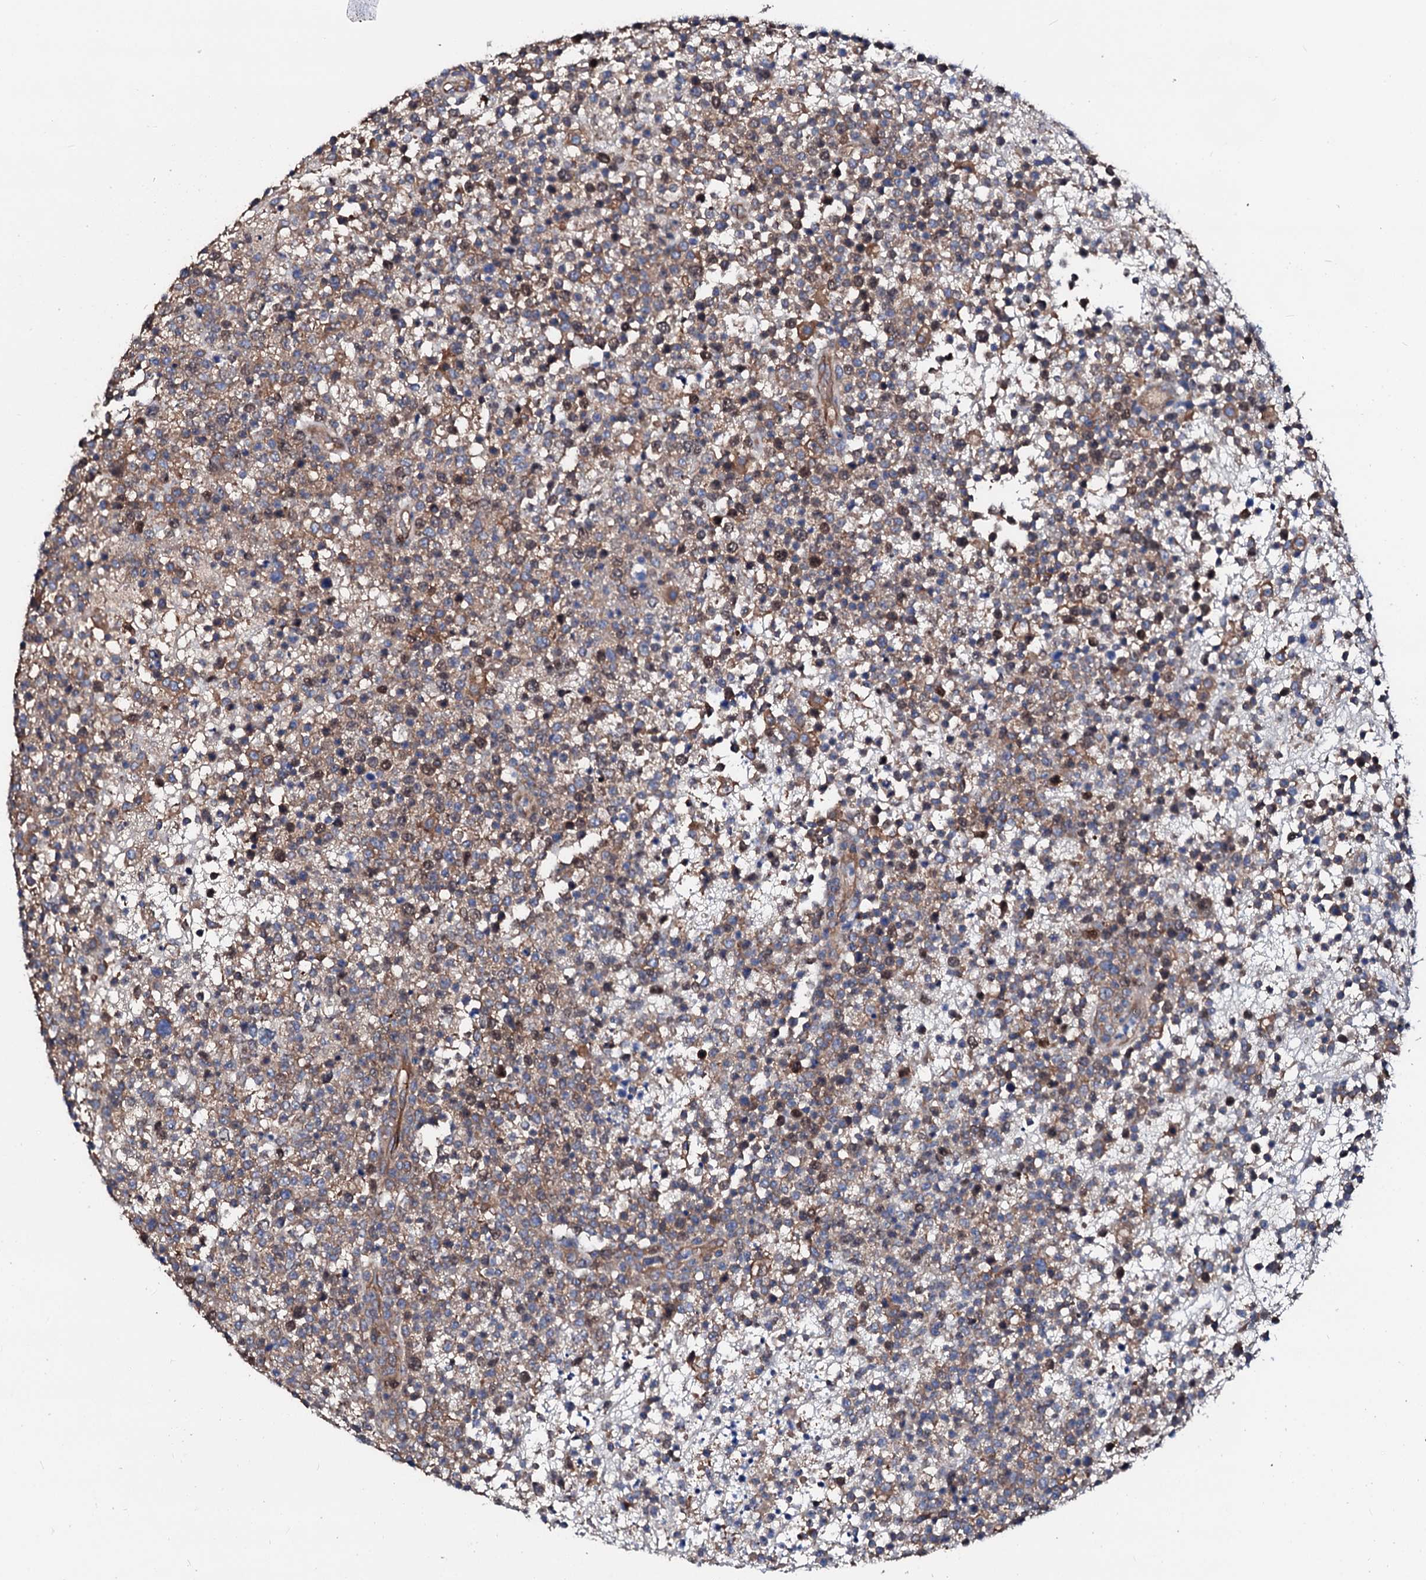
{"staining": {"intensity": "moderate", "quantity": "25%-75%", "location": "cytoplasmic/membranous,nuclear"}, "tissue": "lymphoma", "cell_type": "Tumor cells", "image_type": "cancer", "snomed": [{"axis": "morphology", "description": "Malignant lymphoma, non-Hodgkin's type, High grade"}, {"axis": "topography", "description": "Colon"}], "caption": "Protein staining reveals moderate cytoplasmic/membranous and nuclear staining in approximately 25%-75% of tumor cells in malignant lymphoma, non-Hodgkin's type (high-grade). (Brightfield microscopy of DAB IHC at high magnification).", "gene": "CSKMT", "patient": {"sex": "female", "age": 53}}